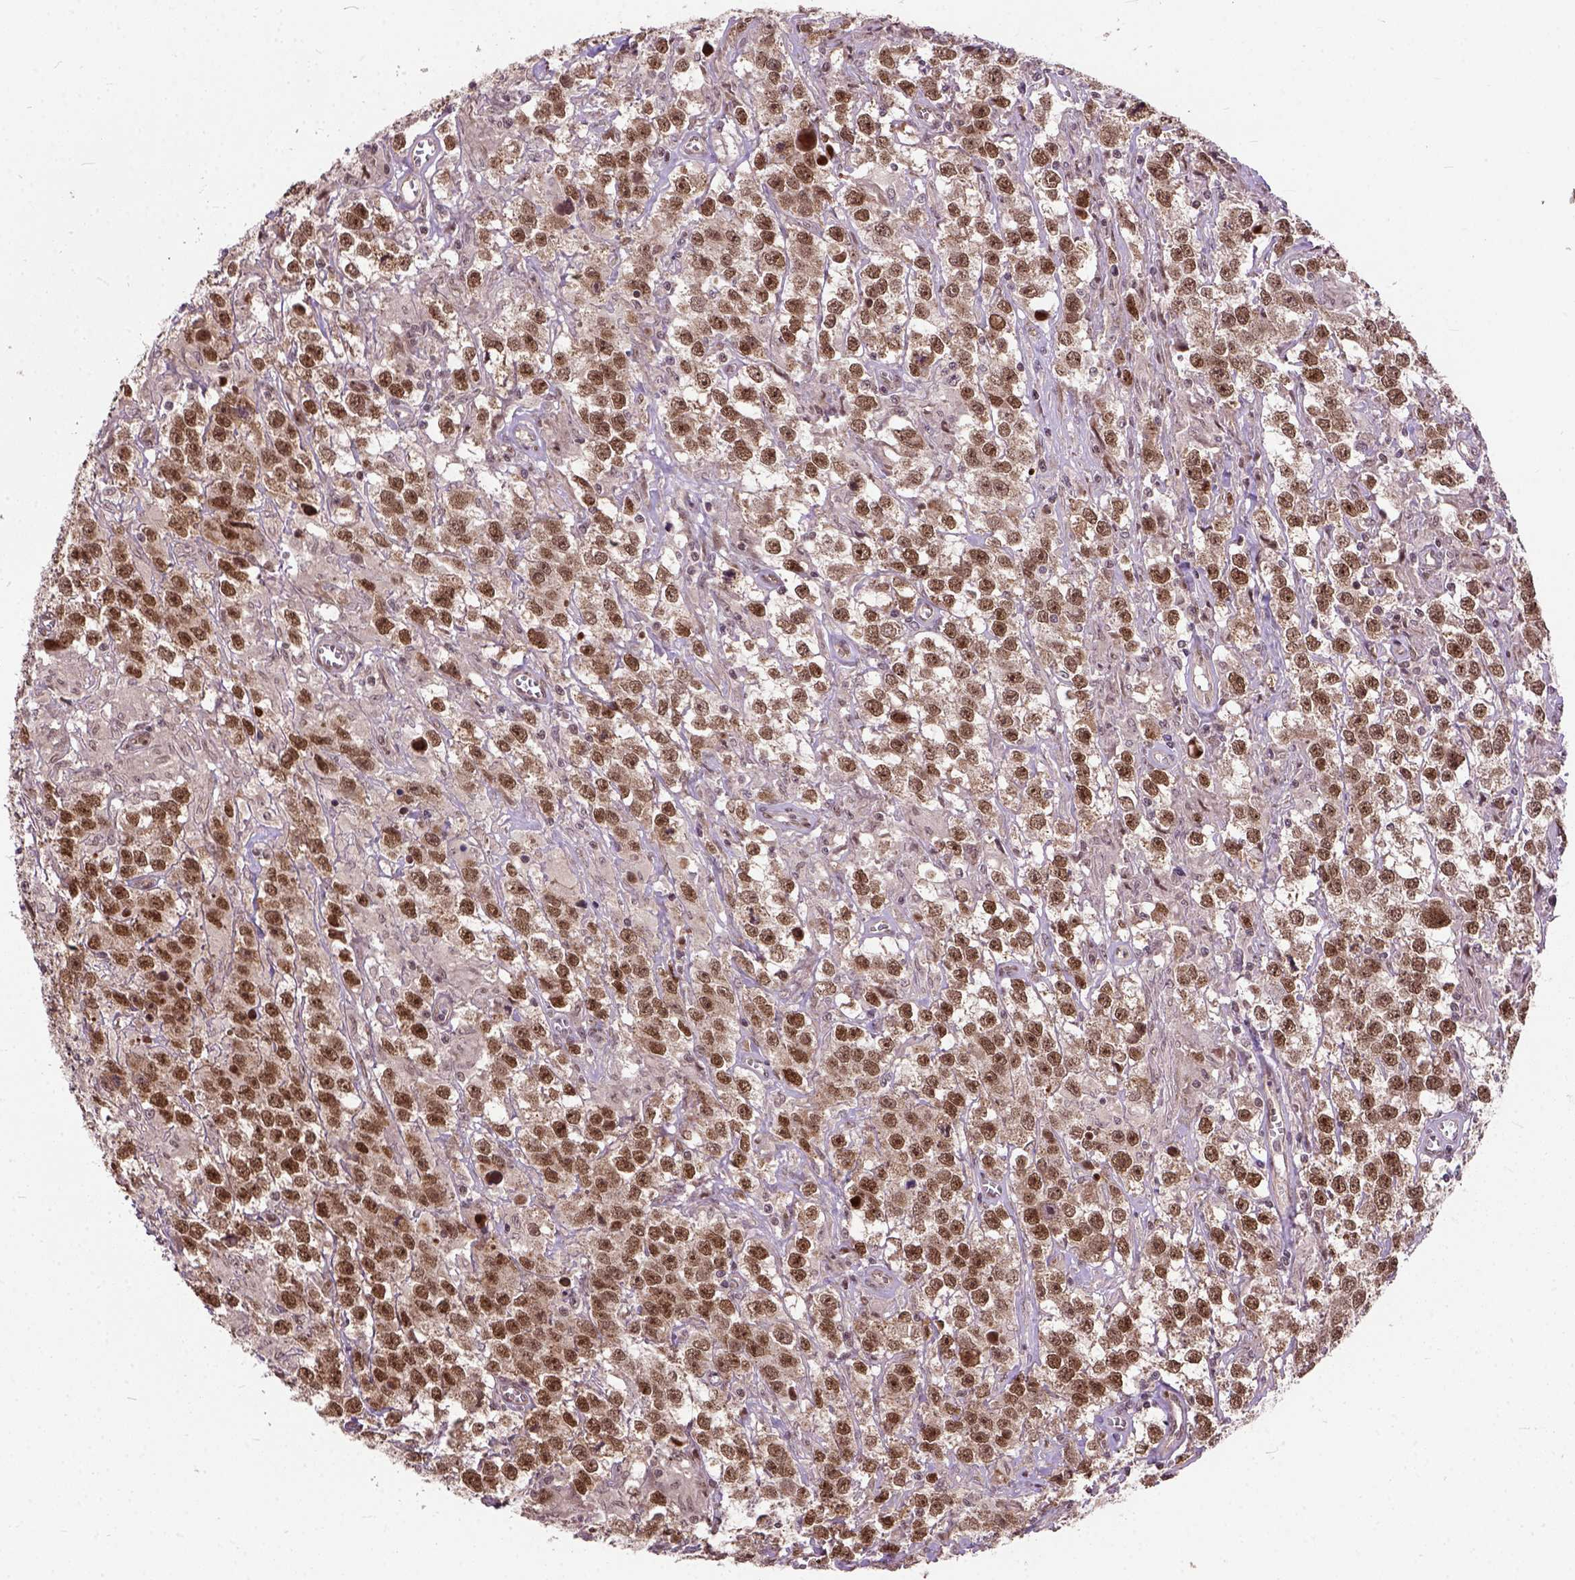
{"staining": {"intensity": "moderate", "quantity": ">75%", "location": "nuclear"}, "tissue": "testis cancer", "cell_type": "Tumor cells", "image_type": "cancer", "snomed": [{"axis": "morphology", "description": "Seminoma, NOS"}, {"axis": "topography", "description": "Testis"}], "caption": "A high-resolution image shows immunohistochemistry staining of testis cancer (seminoma), which reveals moderate nuclear positivity in about >75% of tumor cells. (DAB IHC with brightfield microscopy, high magnification).", "gene": "ZNF630", "patient": {"sex": "male", "age": 43}}